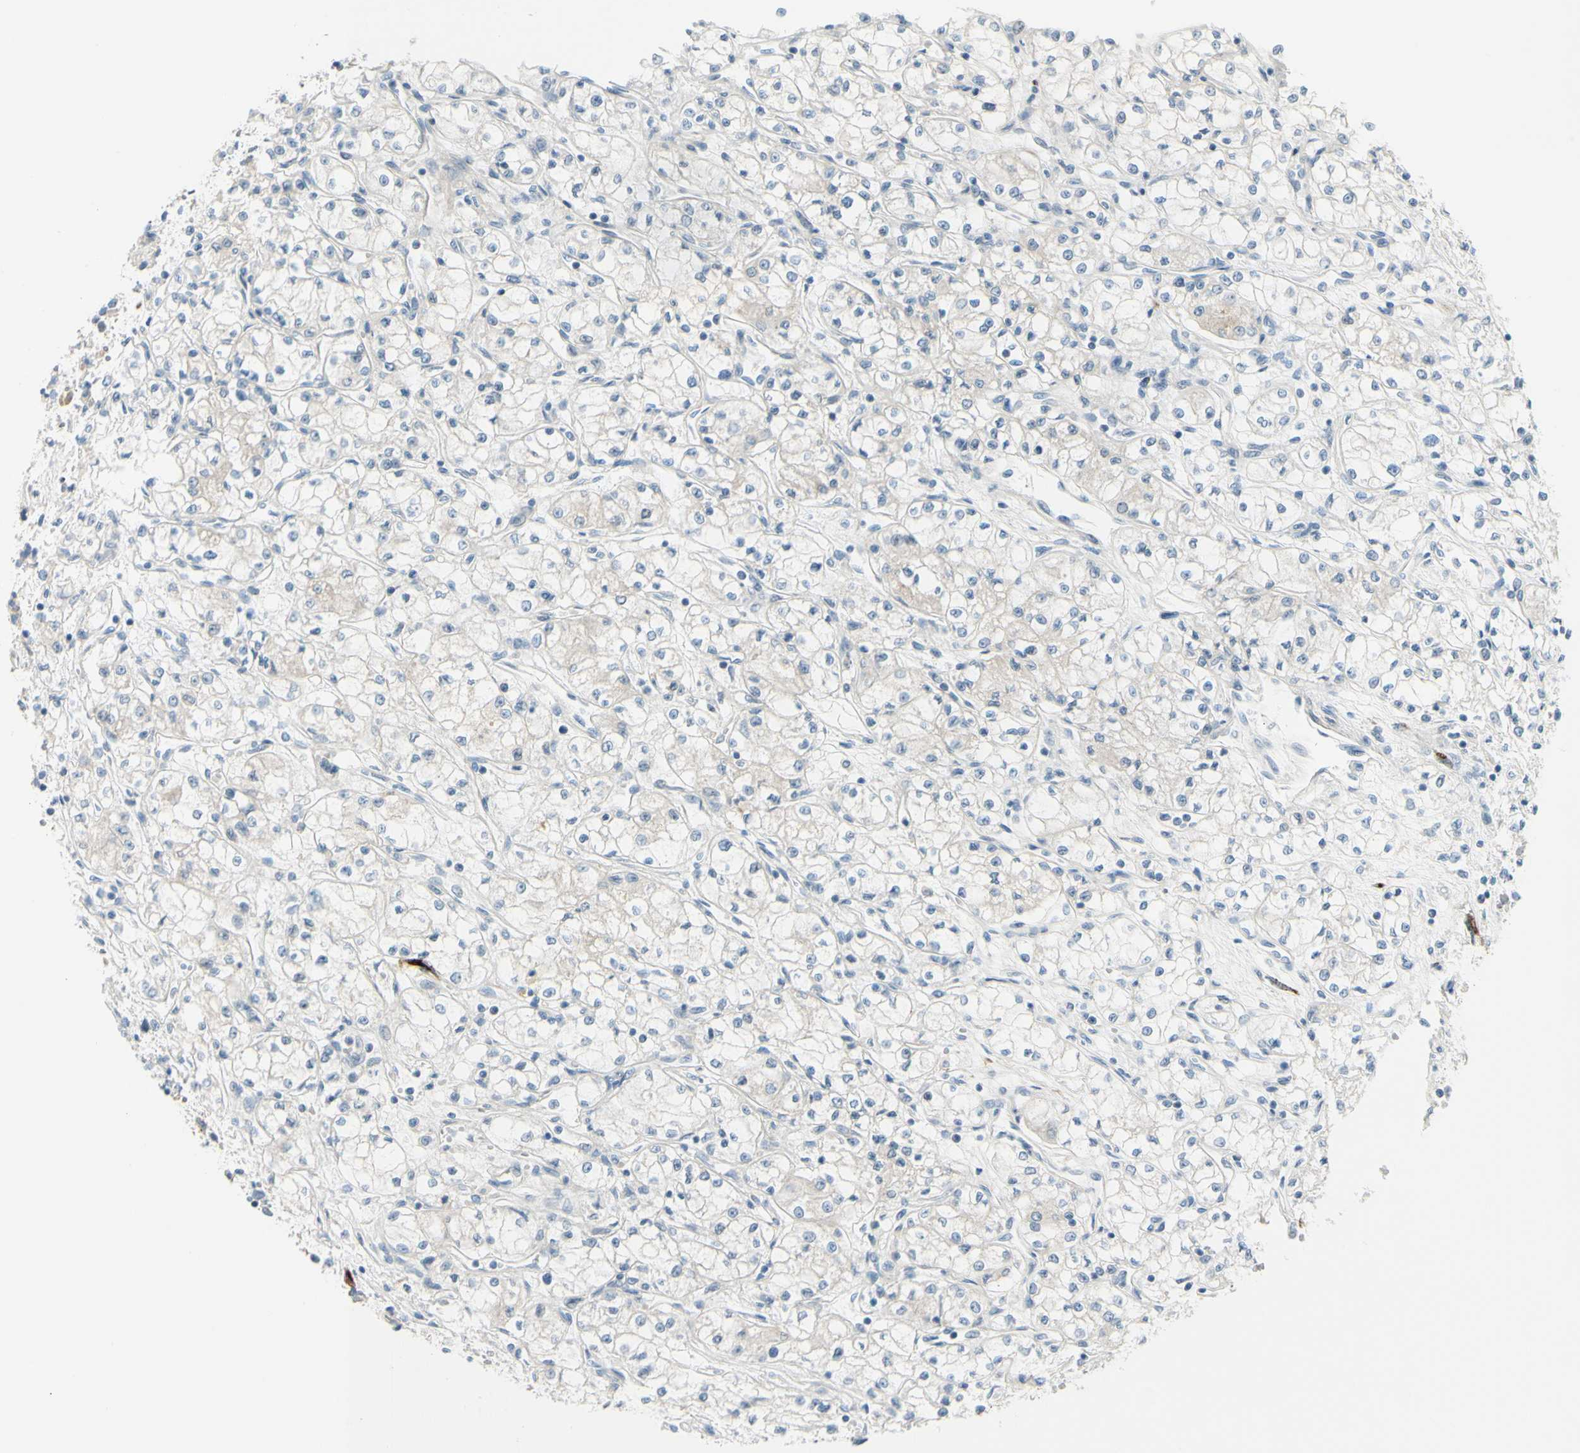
{"staining": {"intensity": "negative", "quantity": "none", "location": "none"}, "tissue": "renal cancer", "cell_type": "Tumor cells", "image_type": "cancer", "snomed": [{"axis": "morphology", "description": "Normal tissue, NOS"}, {"axis": "morphology", "description": "Adenocarcinoma, NOS"}, {"axis": "topography", "description": "Kidney"}], "caption": "Adenocarcinoma (renal) stained for a protein using immunohistochemistry displays no positivity tumor cells.", "gene": "GALNT5", "patient": {"sex": "male", "age": 59}}